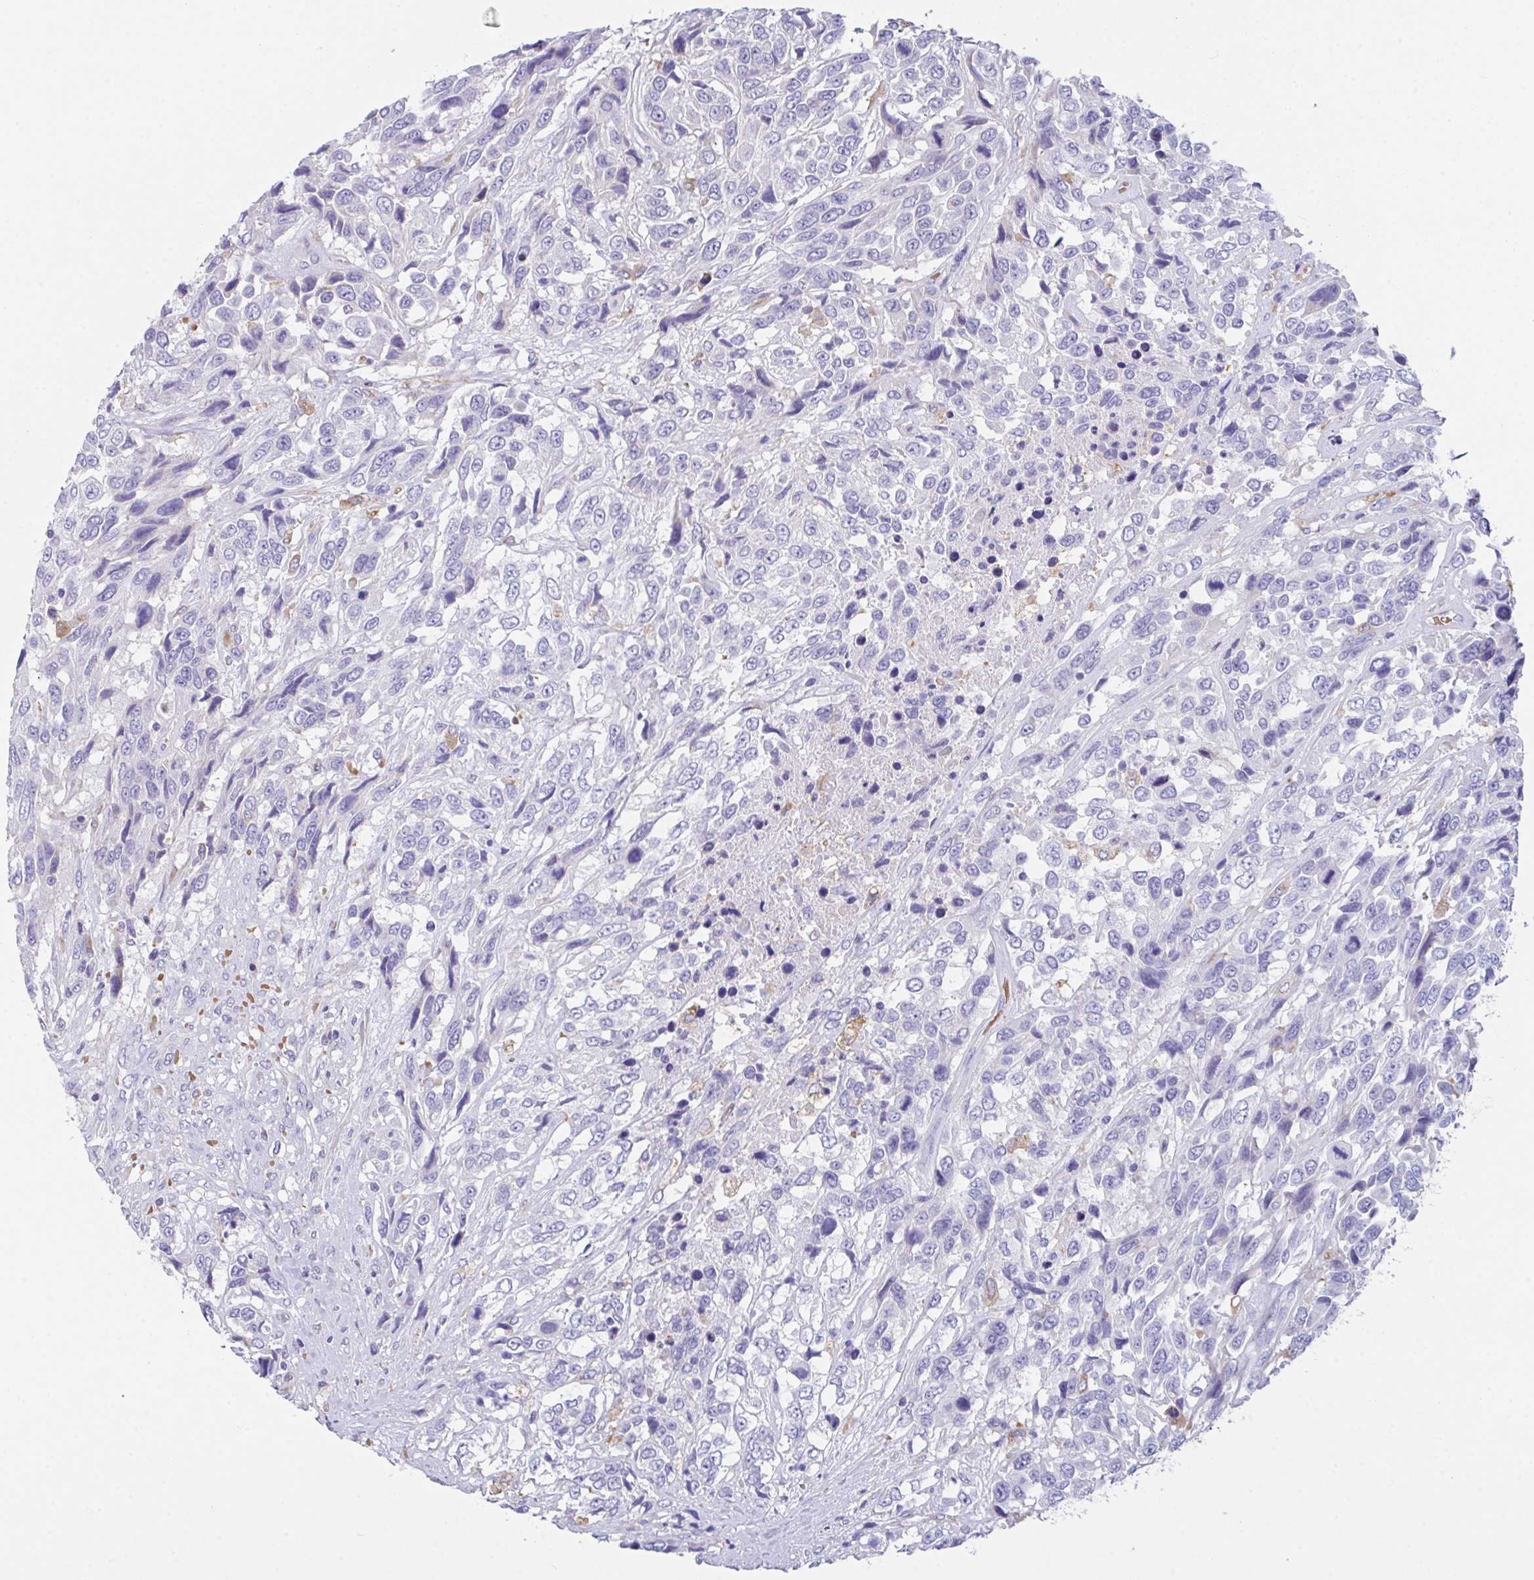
{"staining": {"intensity": "negative", "quantity": "none", "location": "none"}, "tissue": "urothelial cancer", "cell_type": "Tumor cells", "image_type": "cancer", "snomed": [{"axis": "morphology", "description": "Urothelial carcinoma, High grade"}, {"axis": "topography", "description": "Urinary bladder"}], "caption": "High-grade urothelial carcinoma stained for a protein using immunohistochemistry demonstrates no staining tumor cells.", "gene": "TFAP2C", "patient": {"sex": "female", "age": 70}}